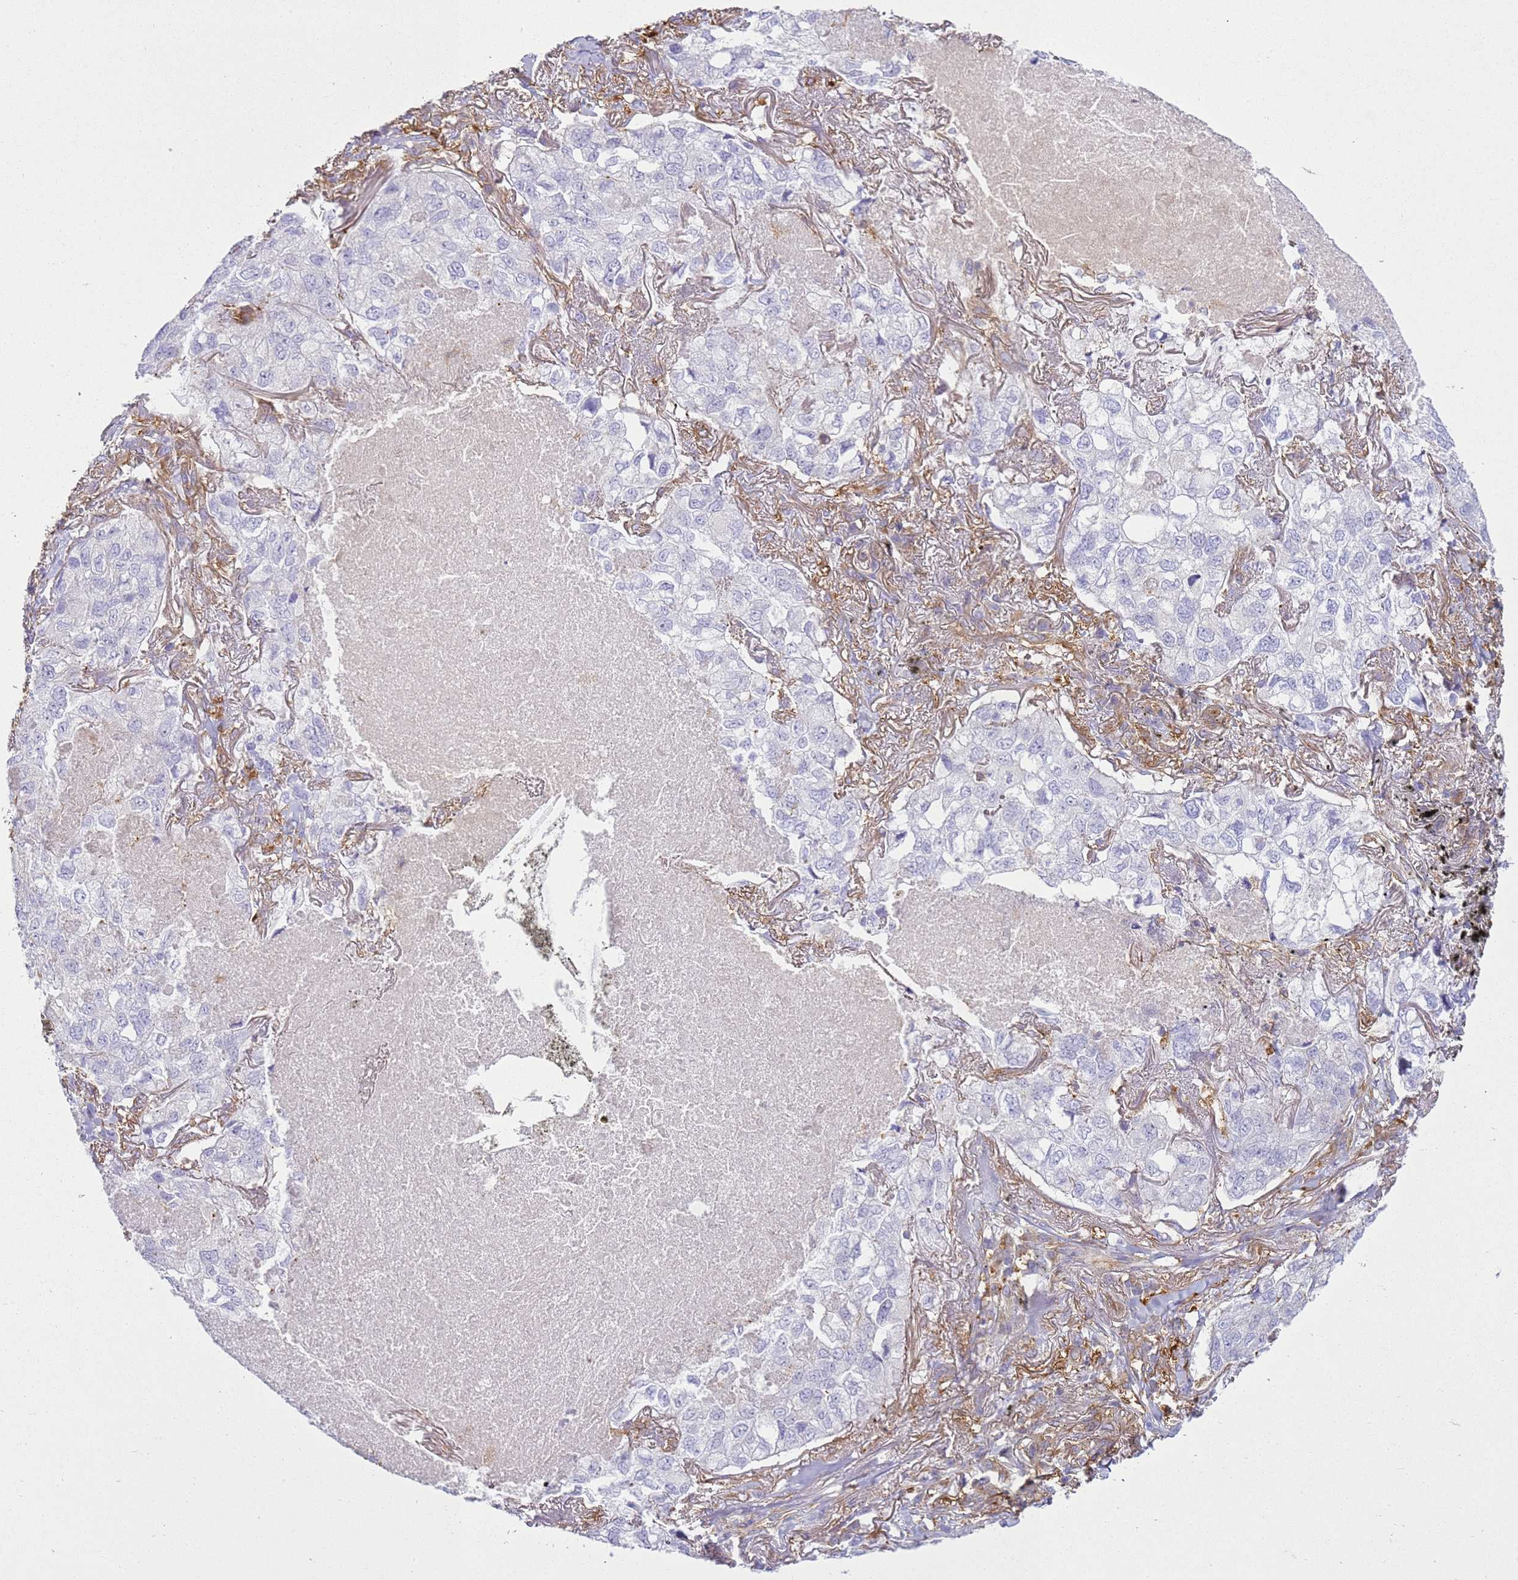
{"staining": {"intensity": "weak", "quantity": "25%-75%", "location": "cytoplasmic/membranous"}, "tissue": "lung cancer", "cell_type": "Tumor cells", "image_type": "cancer", "snomed": [{"axis": "morphology", "description": "Adenocarcinoma, NOS"}, {"axis": "topography", "description": "Lung"}], "caption": "DAB (3,3'-diaminobenzidine) immunohistochemical staining of lung cancer (adenocarcinoma) displays weak cytoplasmic/membranous protein staining in approximately 25%-75% of tumor cells.", "gene": "SNX21", "patient": {"sex": "male", "age": 65}}